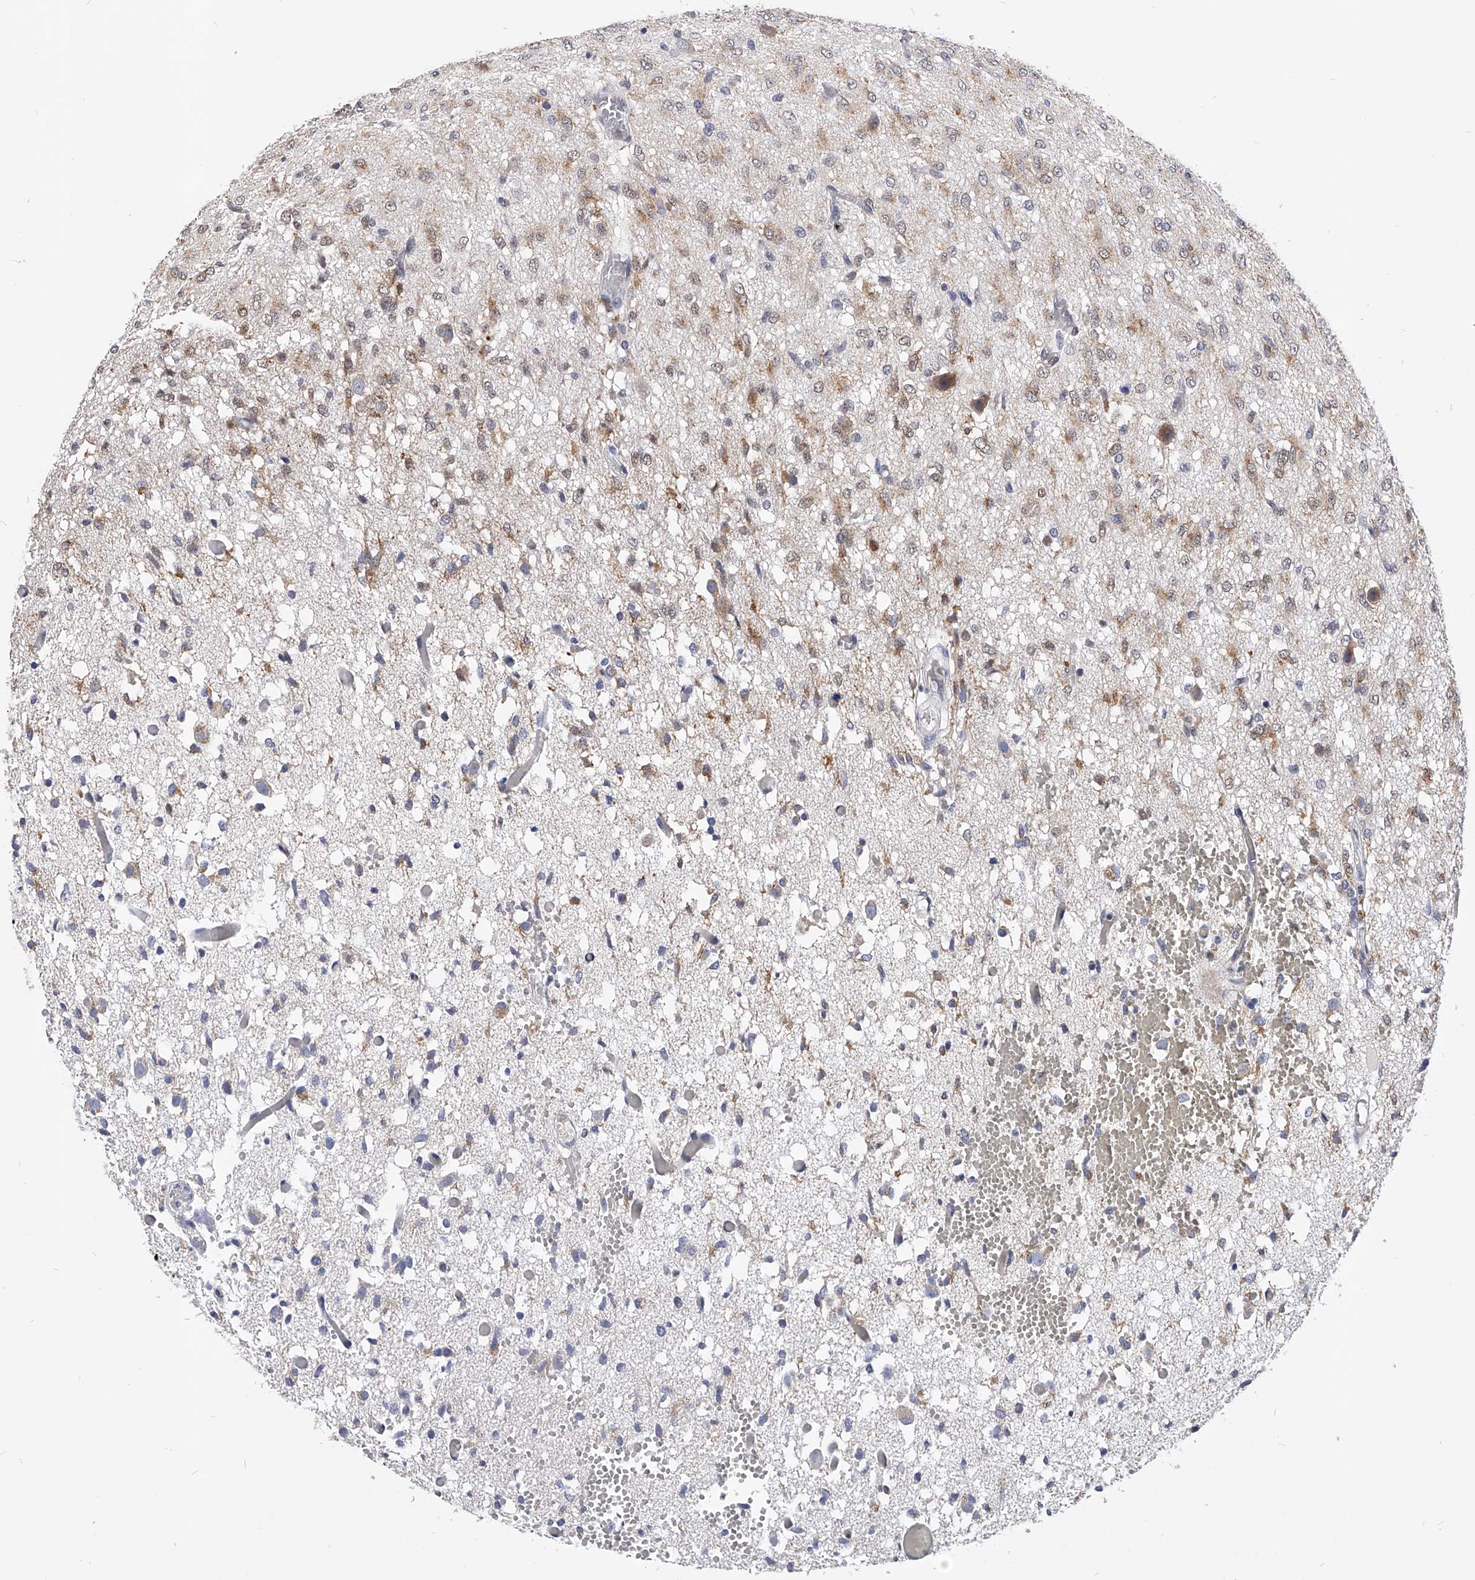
{"staining": {"intensity": "weak", "quantity": "25%-75%", "location": "cytoplasmic/membranous,nuclear"}, "tissue": "glioma", "cell_type": "Tumor cells", "image_type": "cancer", "snomed": [{"axis": "morphology", "description": "Glioma, malignant, High grade"}, {"axis": "topography", "description": "Brain"}], "caption": "Glioma tissue displays weak cytoplasmic/membranous and nuclear positivity in approximately 25%-75% of tumor cells (IHC, brightfield microscopy, high magnification).", "gene": "ZNF529", "patient": {"sex": "female", "age": 59}}